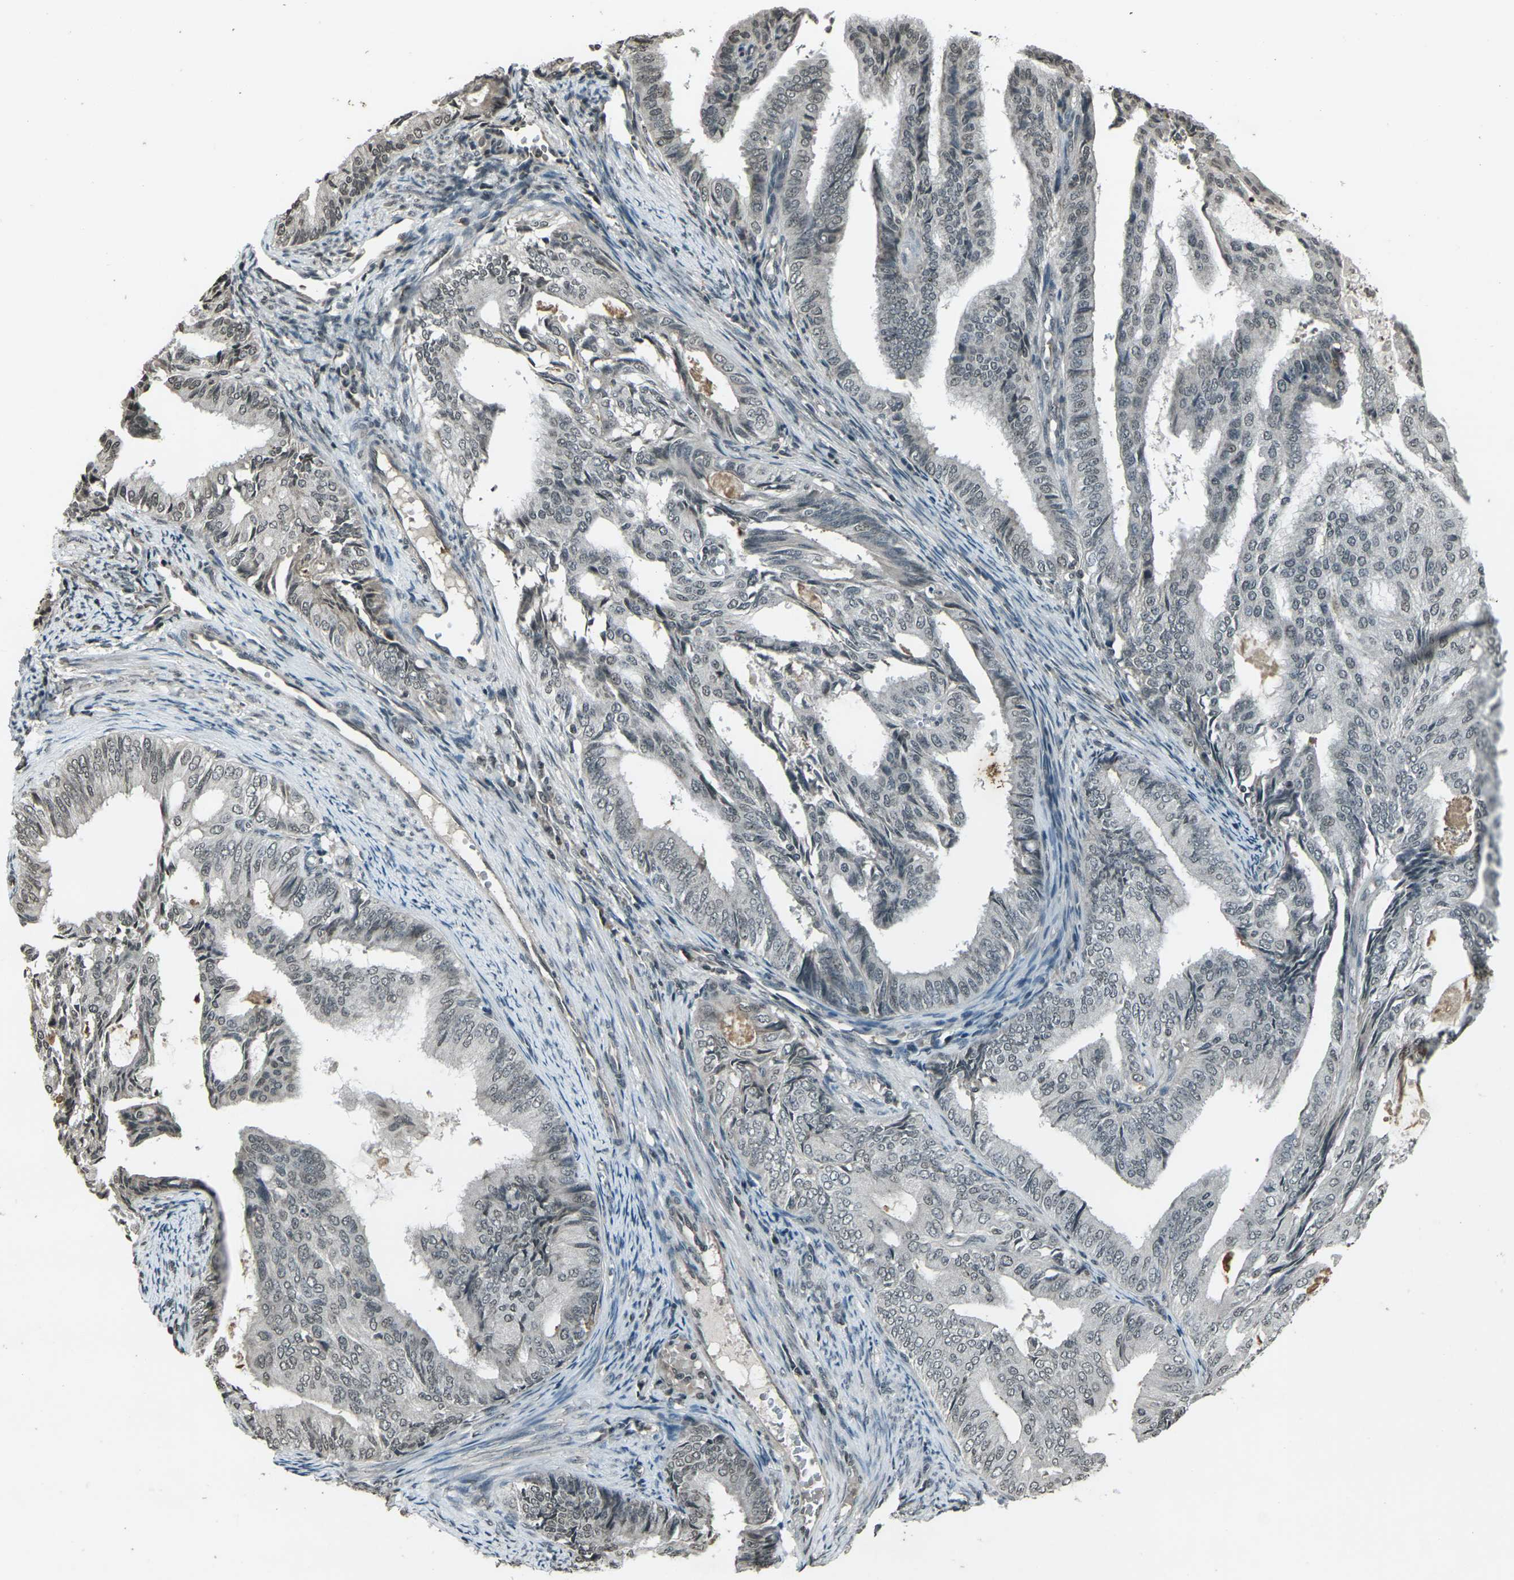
{"staining": {"intensity": "weak", "quantity": "<25%", "location": "nuclear"}, "tissue": "endometrial cancer", "cell_type": "Tumor cells", "image_type": "cancer", "snomed": [{"axis": "morphology", "description": "Adenocarcinoma, NOS"}, {"axis": "topography", "description": "Endometrium"}], "caption": "A high-resolution histopathology image shows immunohistochemistry (IHC) staining of endometrial cancer (adenocarcinoma), which displays no significant positivity in tumor cells.", "gene": "PRPF8", "patient": {"sex": "female", "age": 58}}